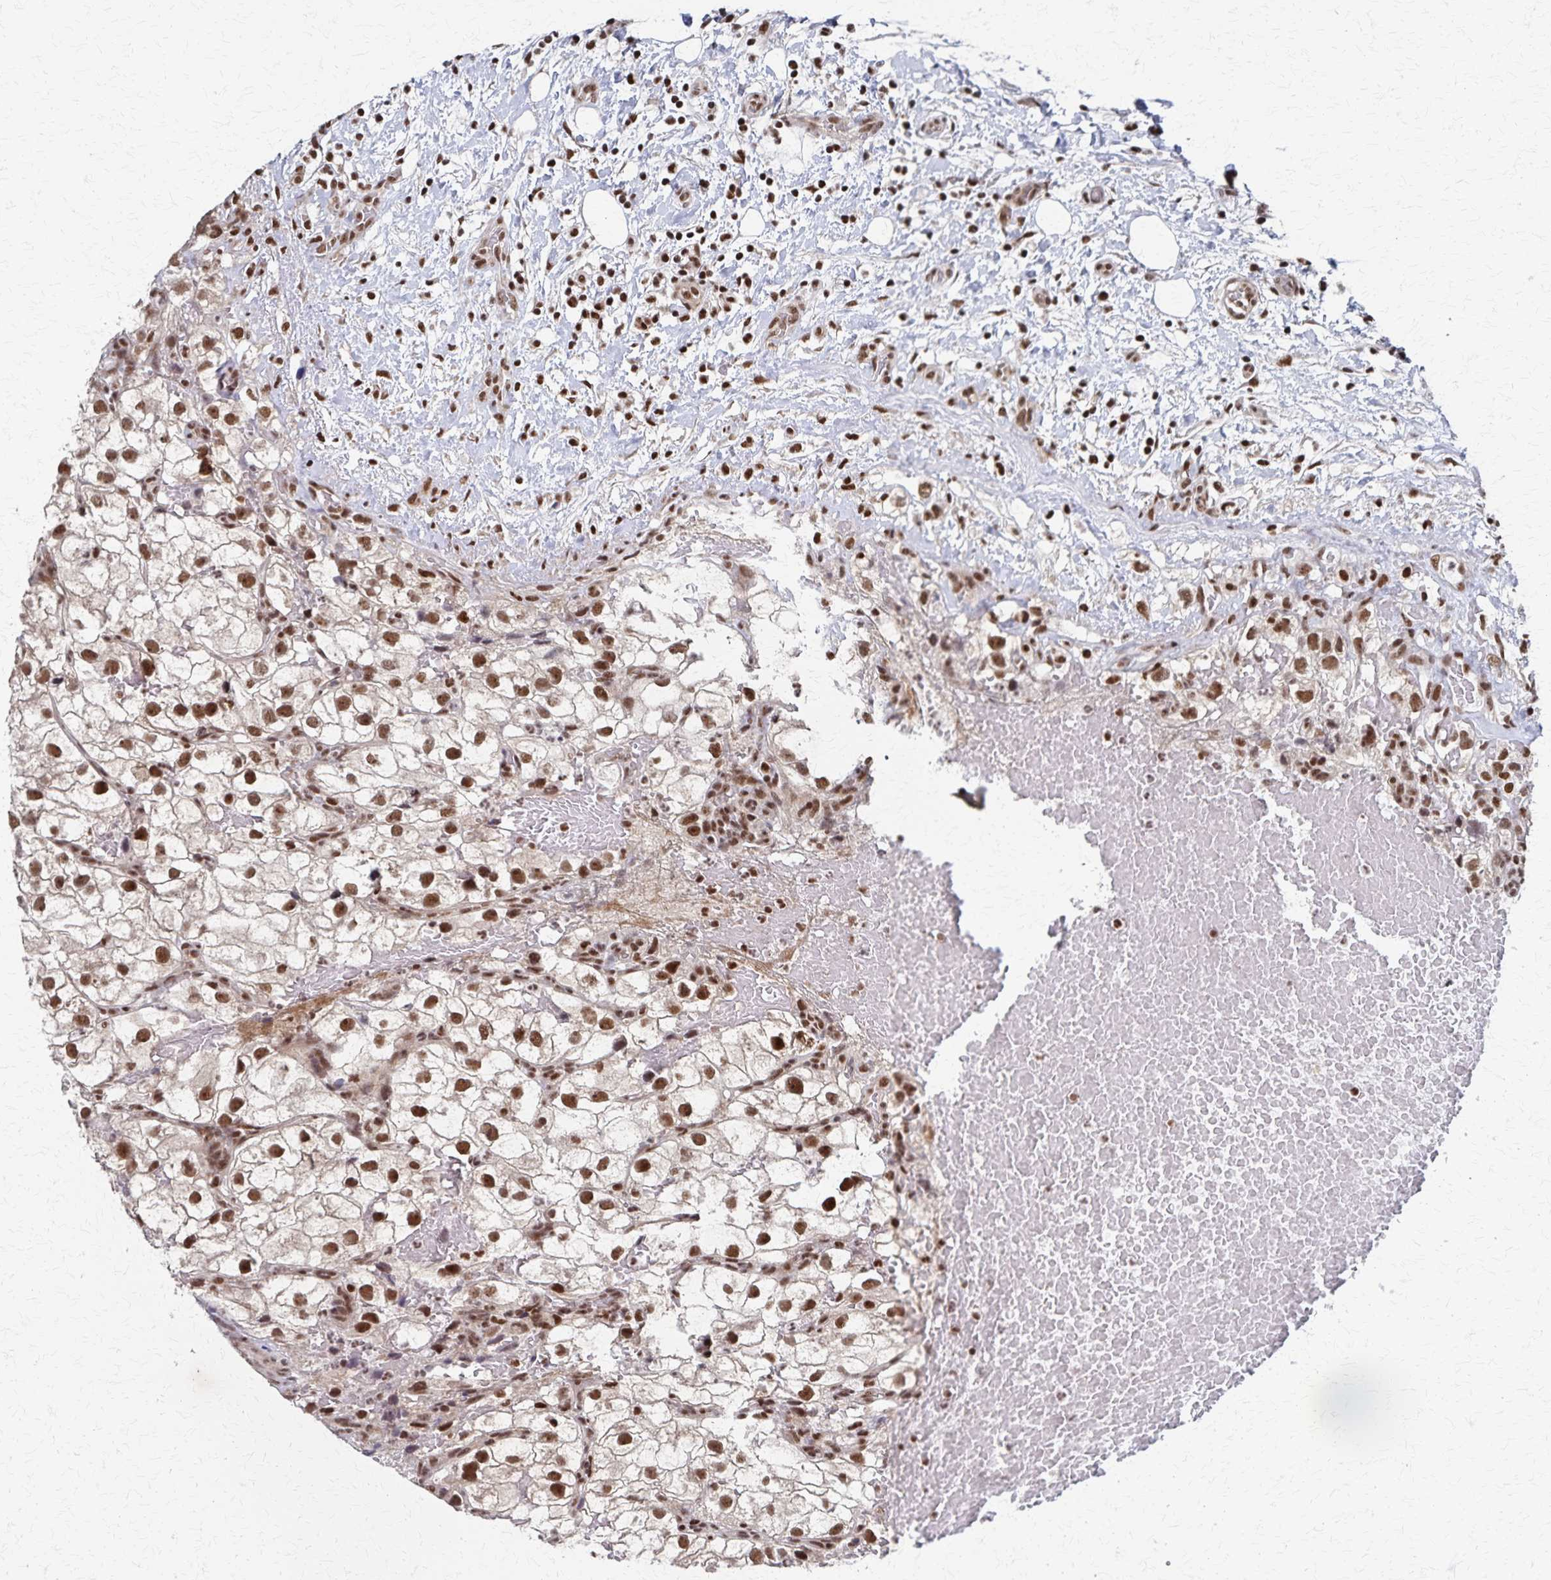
{"staining": {"intensity": "strong", "quantity": ">75%", "location": "nuclear"}, "tissue": "renal cancer", "cell_type": "Tumor cells", "image_type": "cancer", "snomed": [{"axis": "morphology", "description": "Adenocarcinoma, NOS"}, {"axis": "topography", "description": "Kidney"}], "caption": "Brown immunohistochemical staining in renal cancer (adenocarcinoma) shows strong nuclear staining in approximately >75% of tumor cells. The staining was performed using DAB to visualize the protein expression in brown, while the nuclei were stained in blue with hematoxylin (Magnification: 20x).", "gene": "GTF2B", "patient": {"sex": "male", "age": 59}}